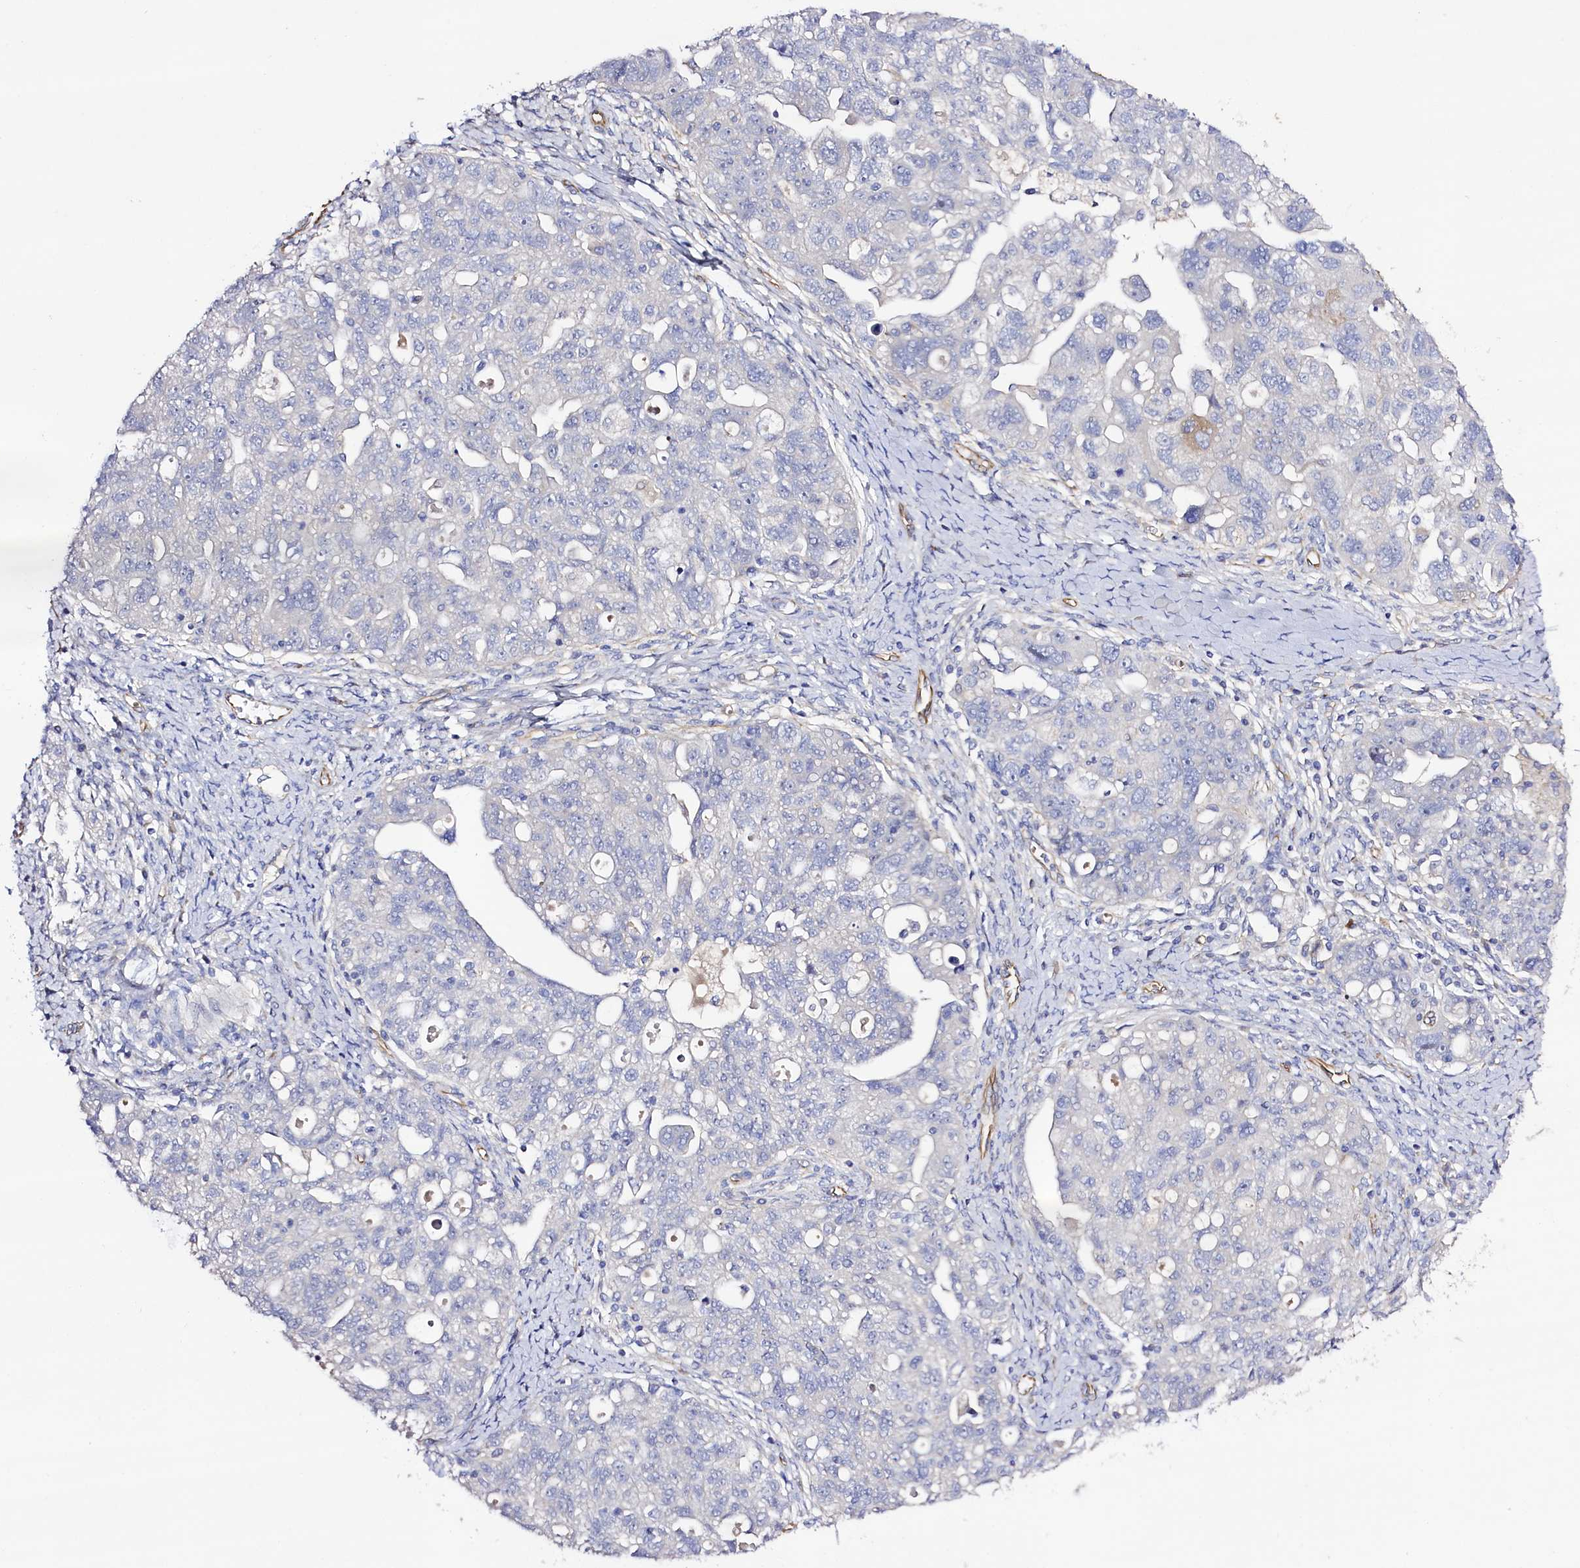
{"staining": {"intensity": "negative", "quantity": "none", "location": "none"}, "tissue": "ovarian cancer", "cell_type": "Tumor cells", "image_type": "cancer", "snomed": [{"axis": "morphology", "description": "Carcinoma, NOS"}, {"axis": "morphology", "description": "Cystadenocarcinoma, serous, NOS"}, {"axis": "topography", "description": "Ovary"}], "caption": "High magnification brightfield microscopy of ovarian cancer stained with DAB (3,3'-diaminobenzidine) (brown) and counterstained with hematoxylin (blue): tumor cells show no significant positivity.", "gene": "SLC7A1", "patient": {"sex": "female", "age": 69}}